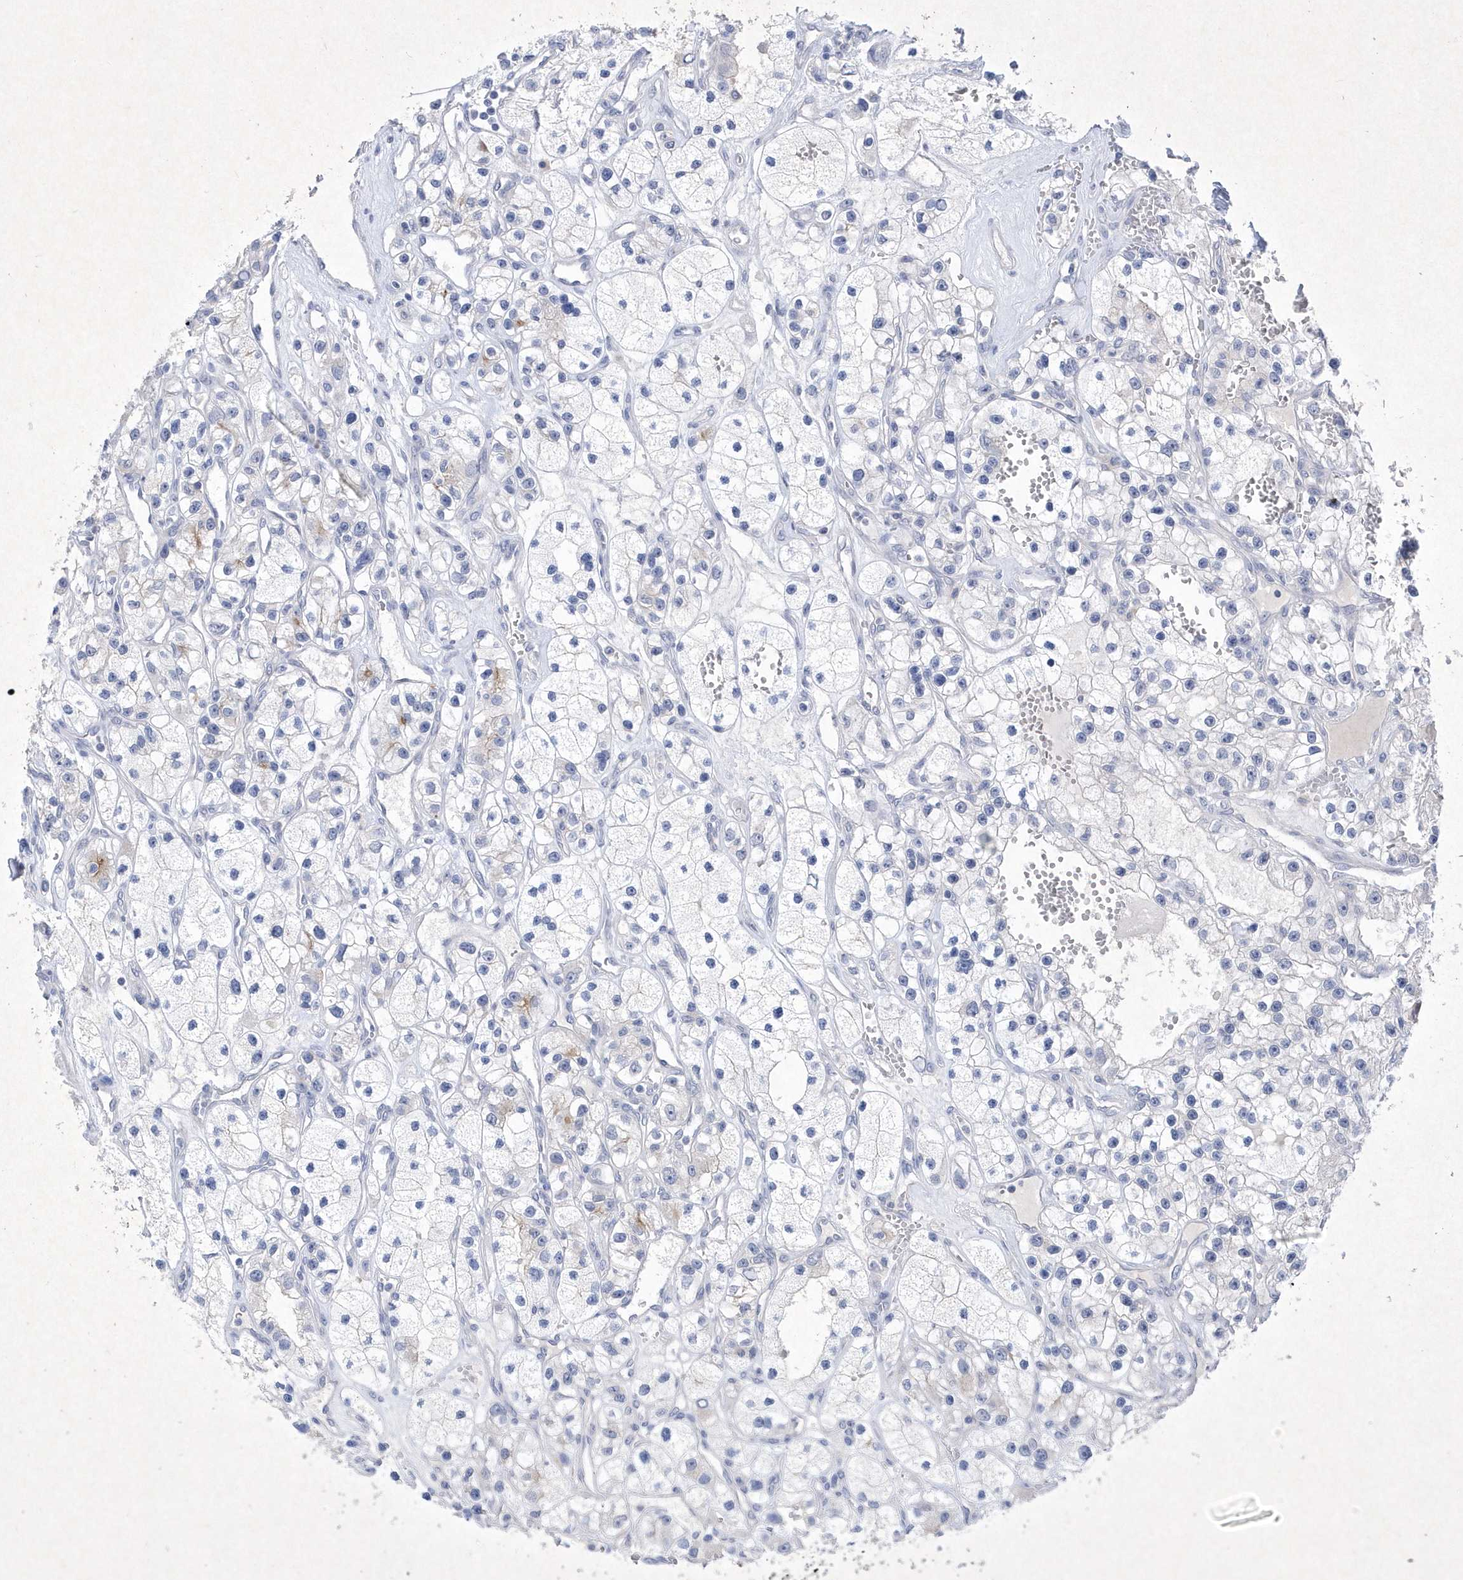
{"staining": {"intensity": "negative", "quantity": "none", "location": "none"}, "tissue": "renal cancer", "cell_type": "Tumor cells", "image_type": "cancer", "snomed": [{"axis": "morphology", "description": "Adenocarcinoma, NOS"}, {"axis": "topography", "description": "Kidney"}], "caption": "The image exhibits no significant expression in tumor cells of renal adenocarcinoma.", "gene": "BHLHA15", "patient": {"sex": "female", "age": 57}}